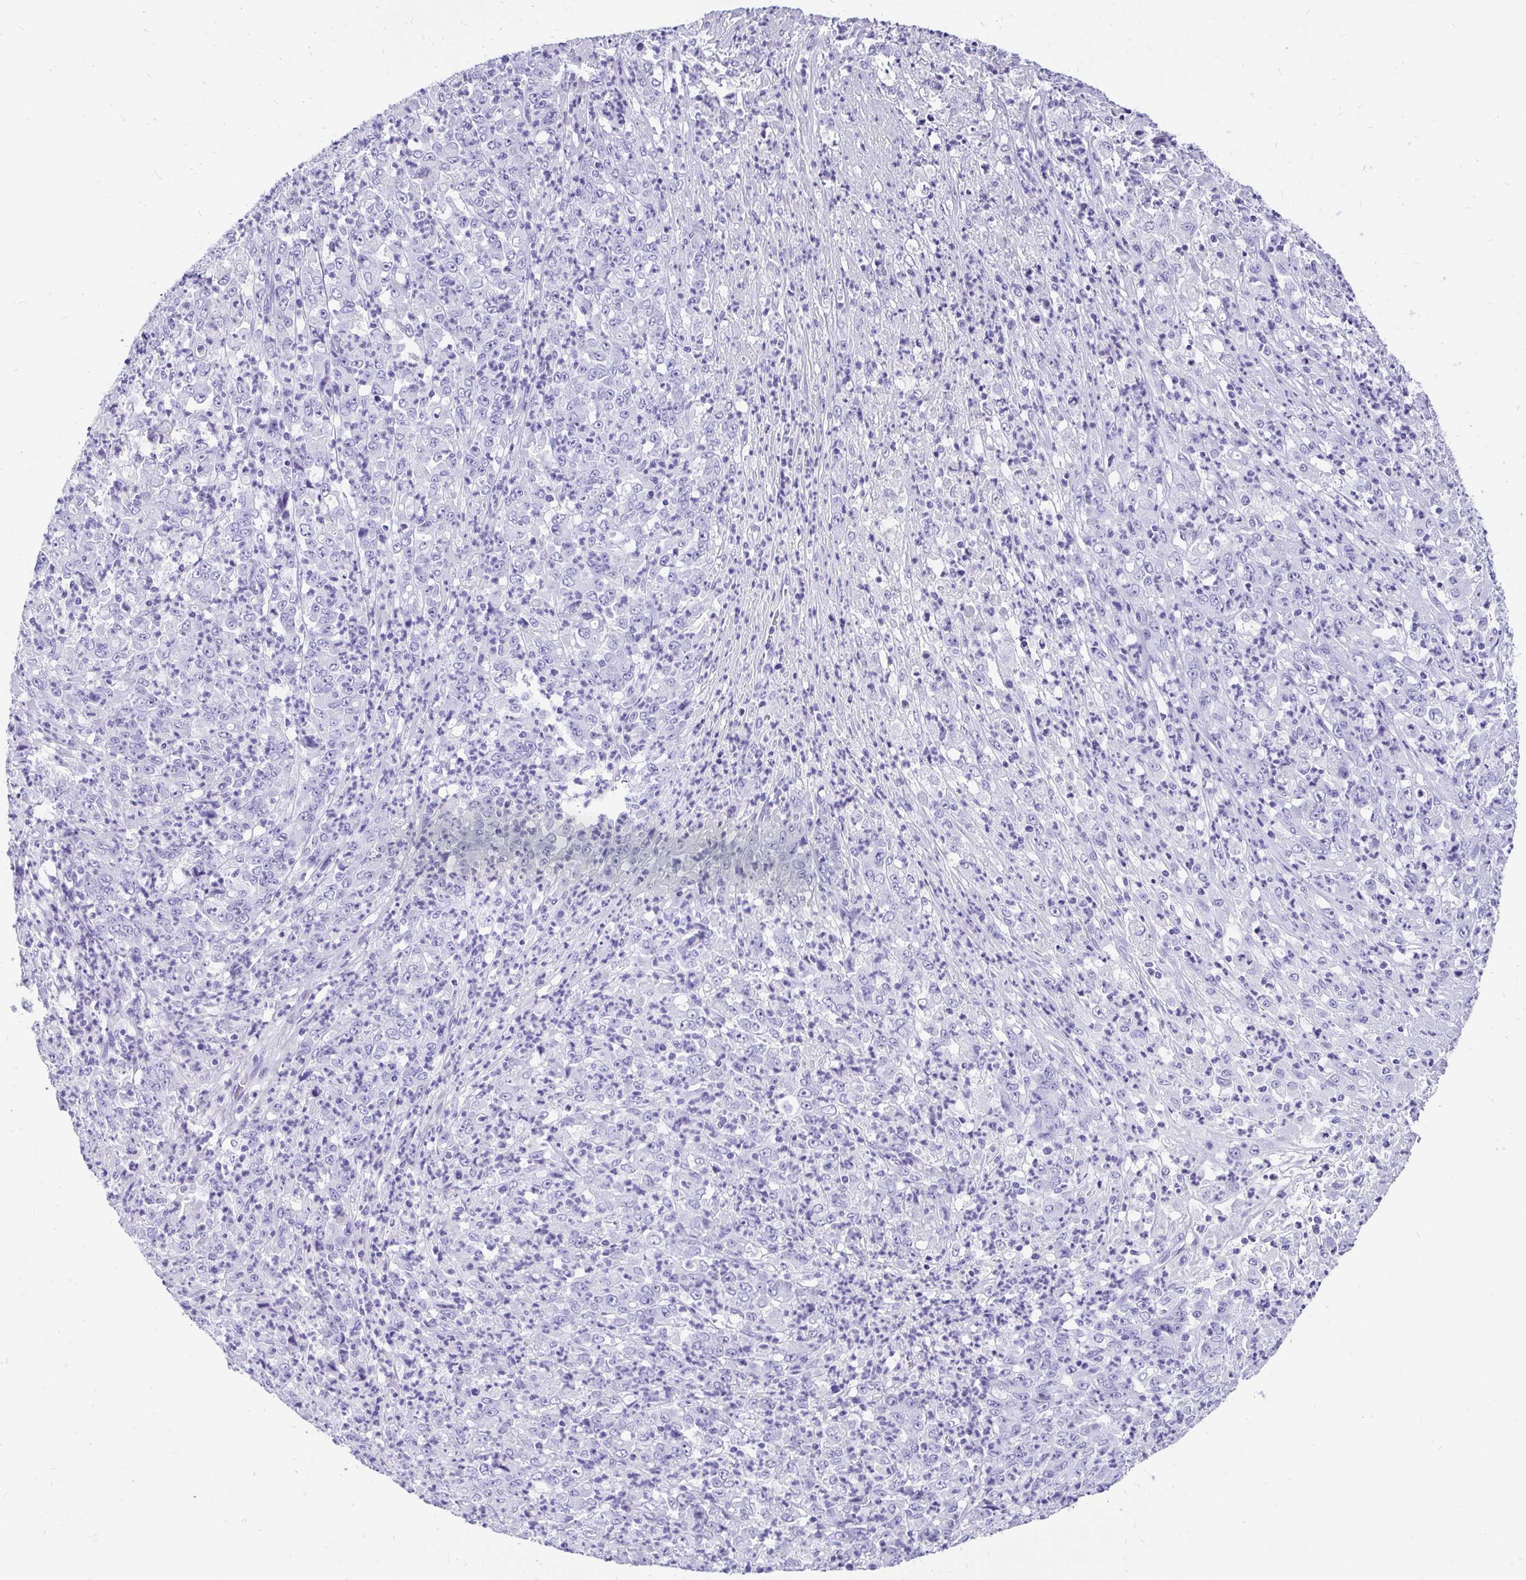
{"staining": {"intensity": "negative", "quantity": "none", "location": "none"}, "tissue": "stomach cancer", "cell_type": "Tumor cells", "image_type": "cancer", "snomed": [{"axis": "morphology", "description": "Adenocarcinoma, NOS"}, {"axis": "topography", "description": "Stomach, lower"}], "caption": "This is an immunohistochemistry (IHC) micrograph of adenocarcinoma (stomach). There is no staining in tumor cells.", "gene": "KRT13", "patient": {"sex": "female", "age": 71}}